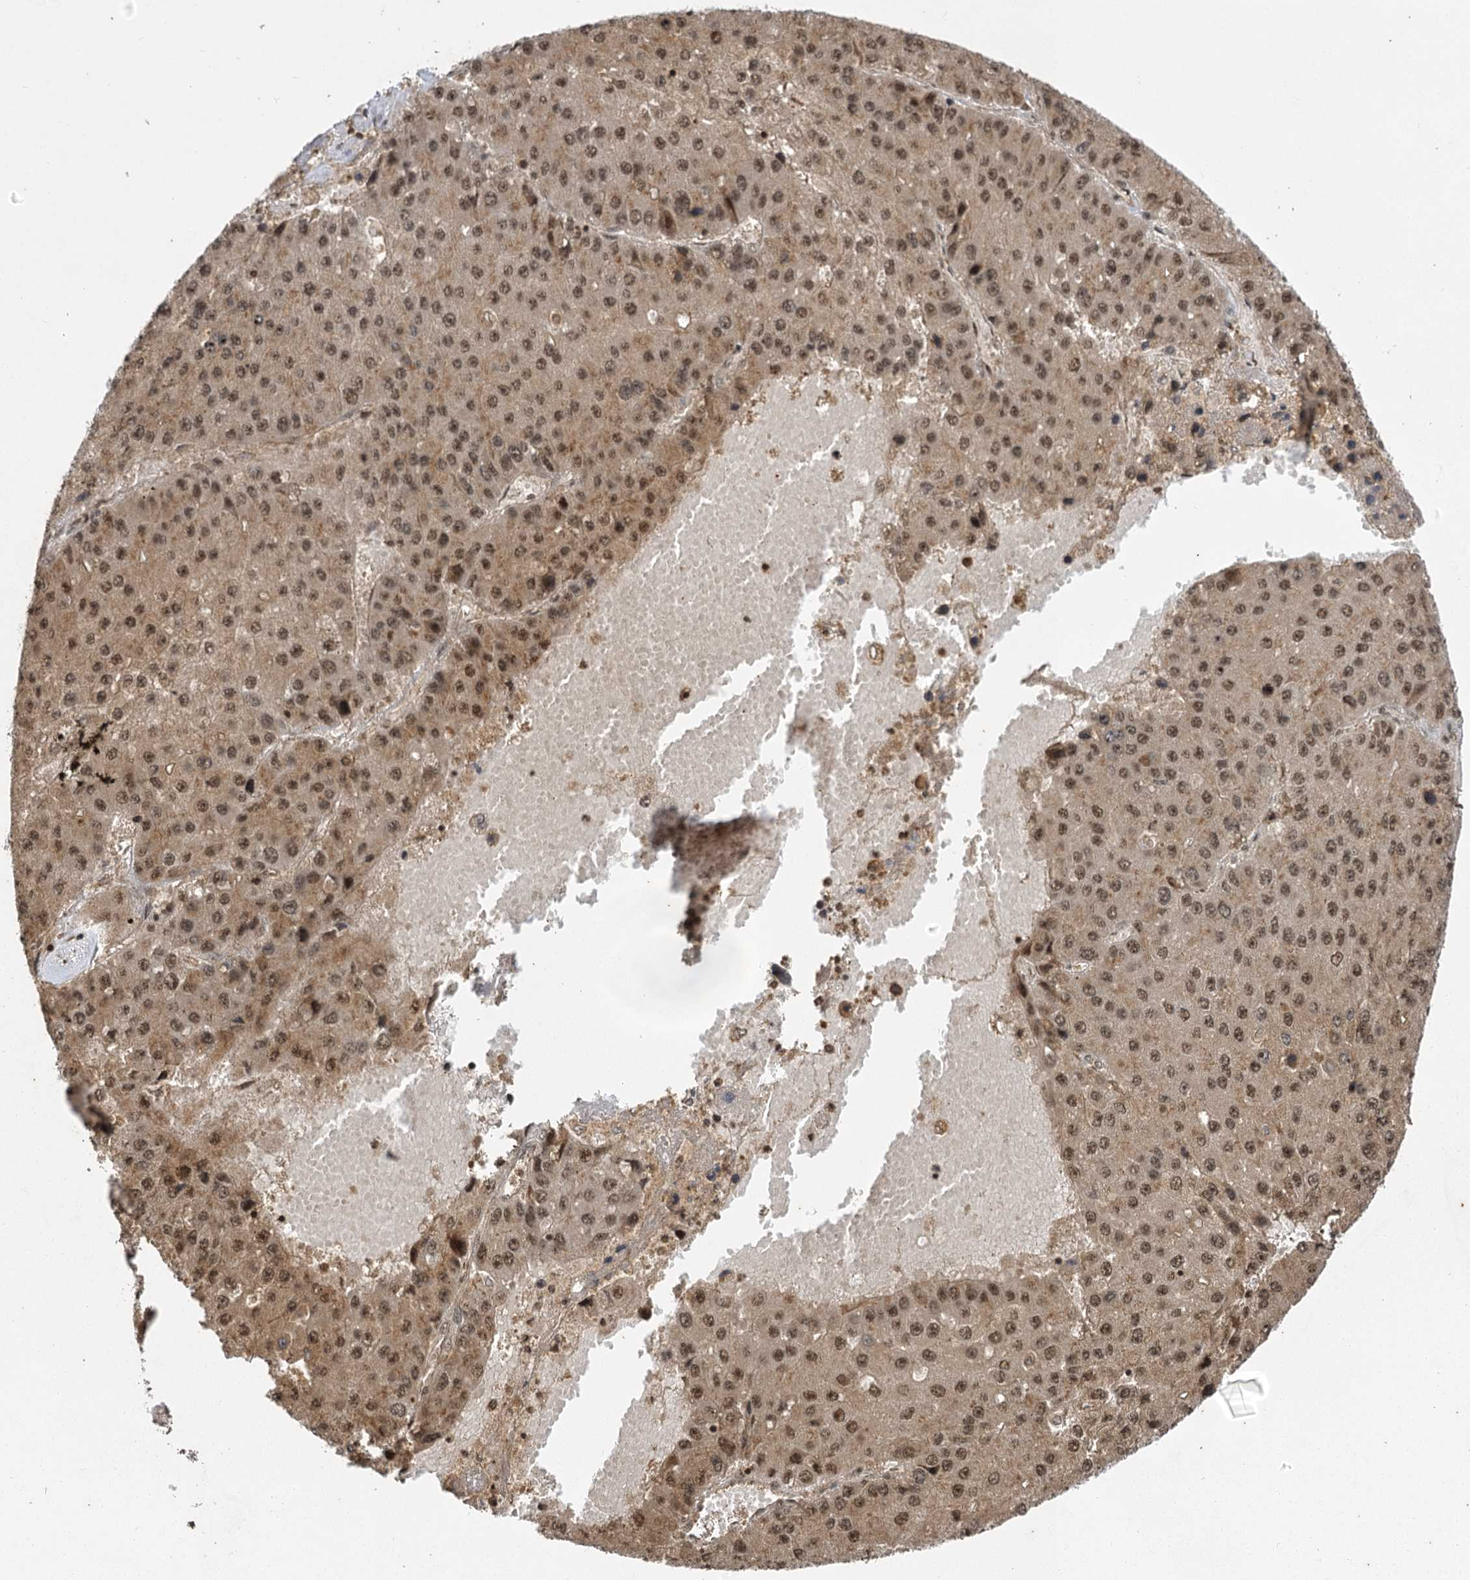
{"staining": {"intensity": "moderate", "quantity": ">75%", "location": "cytoplasmic/membranous,nuclear"}, "tissue": "liver cancer", "cell_type": "Tumor cells", "image_type": "cancer", "snomed": [{"axis": "morphology", "description": "Carcinoma, Hepatocellular, NOS"}, {"axis": "topography", "description": "Liver"}], "caption": "There is medium levels of moderate cytoplasmic/membranous and nuclear staining in tumor cells of hepatocellular carcinoma (liver), as demonstrated by immunohistochemical staining (brown color).", "gene": "IL11RA", "patient": {"sex": "female", "age": 73}}